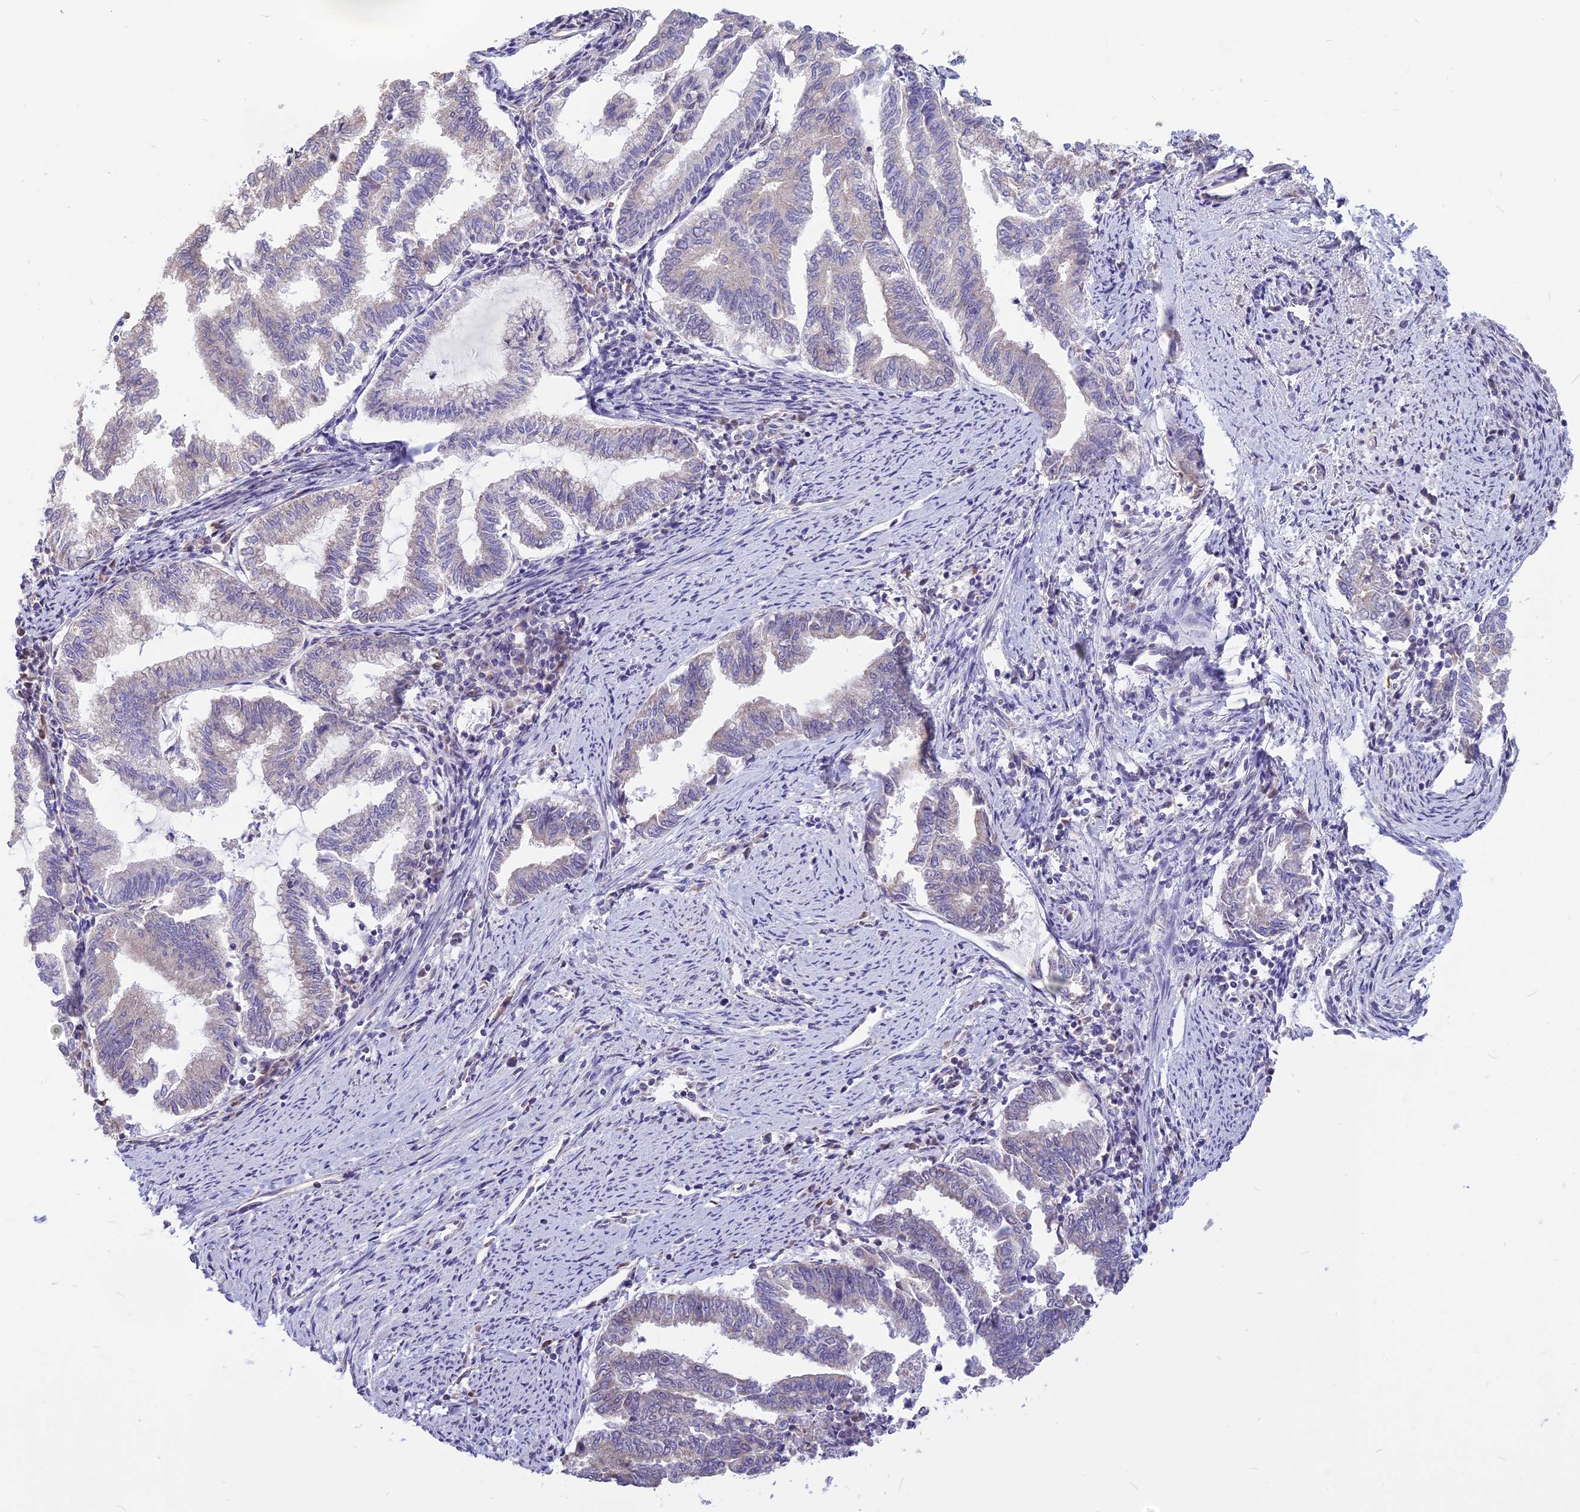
{"staining": {"intensity": "negative", "quantity": "none", "location": "none"}, "tissue": "endometrial cancer", "cell_type": "Tumor cells", "image_type": "cancer", "snomed": [{"axis": "morphology", "description": "Adenocarcinoma, NOS"}, {"axis": "topography", "description": "Endometrium"}], "caption": "IHC image of adenocarcinoma (endometrial) stained for a protein (brown), which exhibits no positivity in tumor cells.", "gene": "CMSS1", "patient": {"sex": "female", "age": 79}}